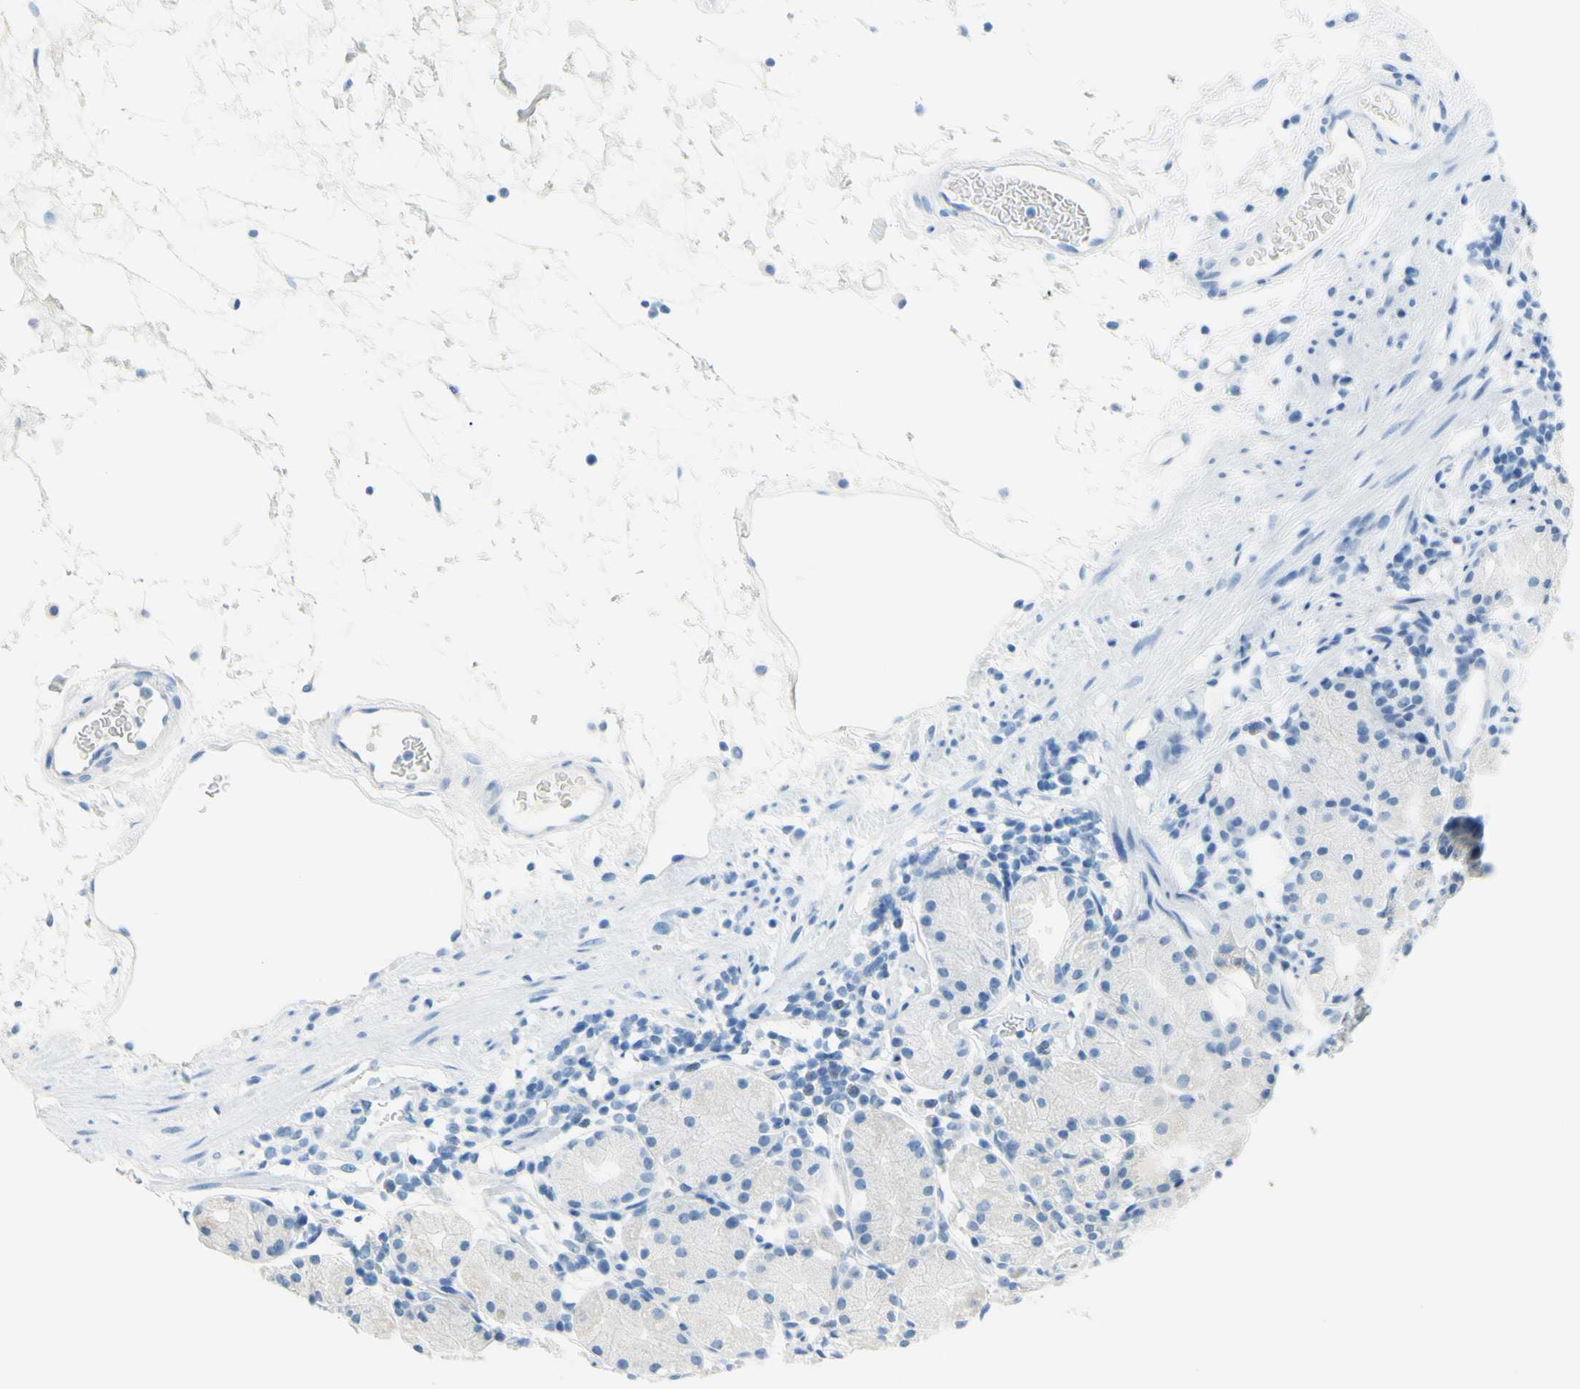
{"staining": {"intensity": "negative", "quantity": "none", "location": "none"}, "tissue": "stomach", "cell_type": "Glandular cells", "image_type": "normal", "snomed": [{"axis": "morphology", "description": "Normal tissue, NOS"}, {"axis": "topography", "description": "Stomach"}, {"axis": "topography", "description": "Stomach, lower"}], "caption": "DAB (3,3'-diaminobenzidine) immunohistochemical staining of benign human stomach demonstrates no significant staining in glandular cells.", "gene": "DCT", "patient": {"sex": "female", "age": 75}}